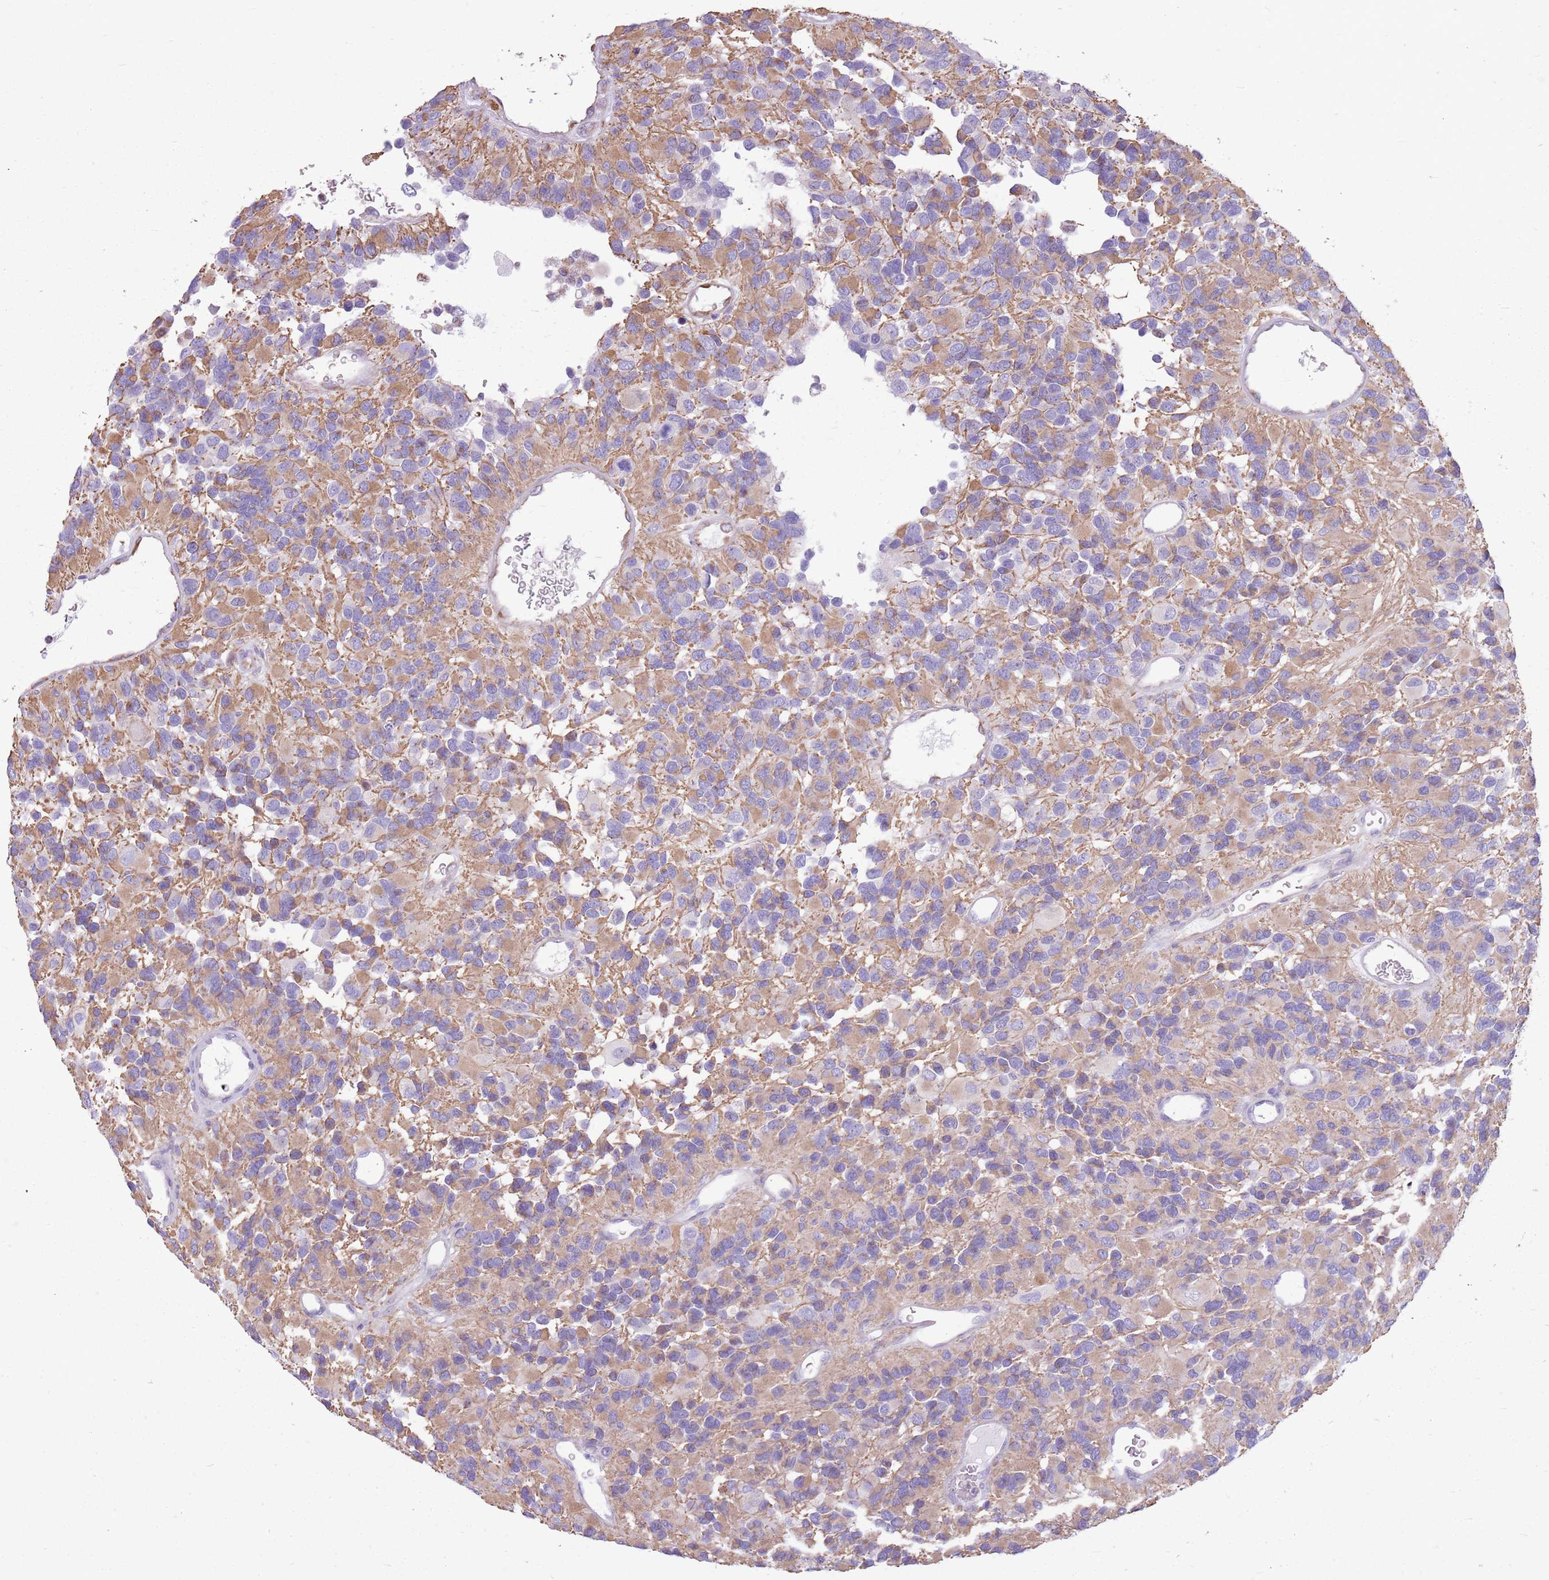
{"staining": {"intensity": "weak", "quantity": "25%-75%", "location": "cytoplasmic/membranous"}, "tissue": "glioma", "cell_type": "Tumor cells", "image_type": "cancer", "snomed": [{"axis": "morphology", "description": "Glioma, malignant, High grade"}, {"axis": "topography", "description": "Brain"}], "caption": "Weak cytoplasmic/membranous staining for a protein is seen in about 25%-75% of tumor cells of malignant glioma (high-grade) using IHC.", "gene": "KCTD19", "patient": {"sex": "male", "age": 77}}